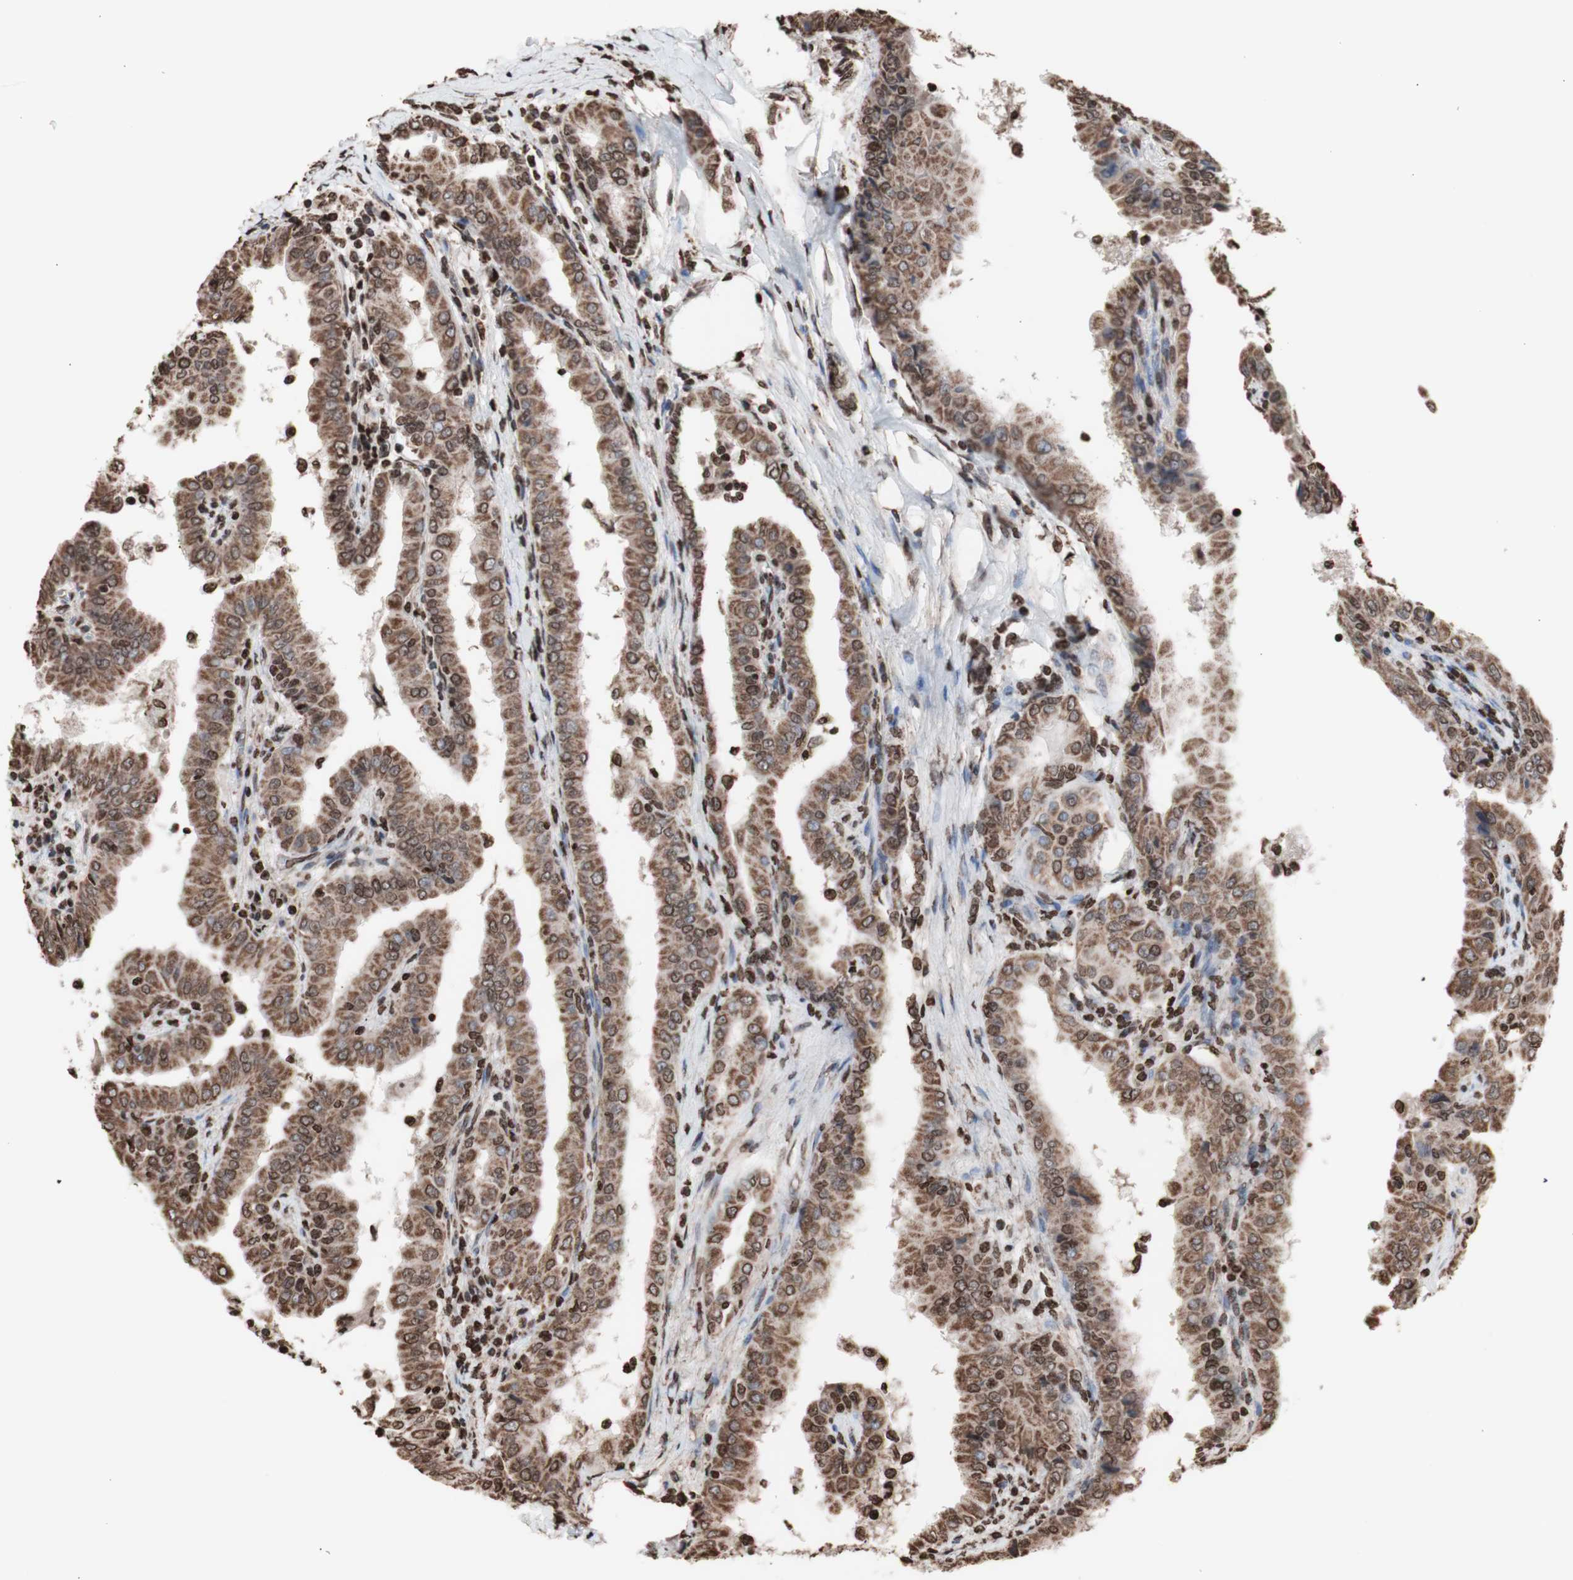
{"staining": {"intensity": "moderate", "quantity": ">75%", "location": "cytoplasmic/membranous,nuclear"}, "tissue": "thyroid cancer", "cell_type": "Tumor cells", "image_type": "cancer", "snomed": [{"axis": "morphology", "description": "Papillary adenocarcinoma, NOS"}, {"axis": "topography", "description": "Thyroid gland"}], "caption": "The immunohistochemical stain highlights moderate cytoplasmic/membranous and nuclear expression in tumor cells of thyroid papillary adenocarcinoma tissue. (DAB (3,3'-diaminobenzidine) IHC, brown staining for protein, blue staining for nuclei).", "gene": "SNAI2", "patient": {"sex": "male", "age": 33}}